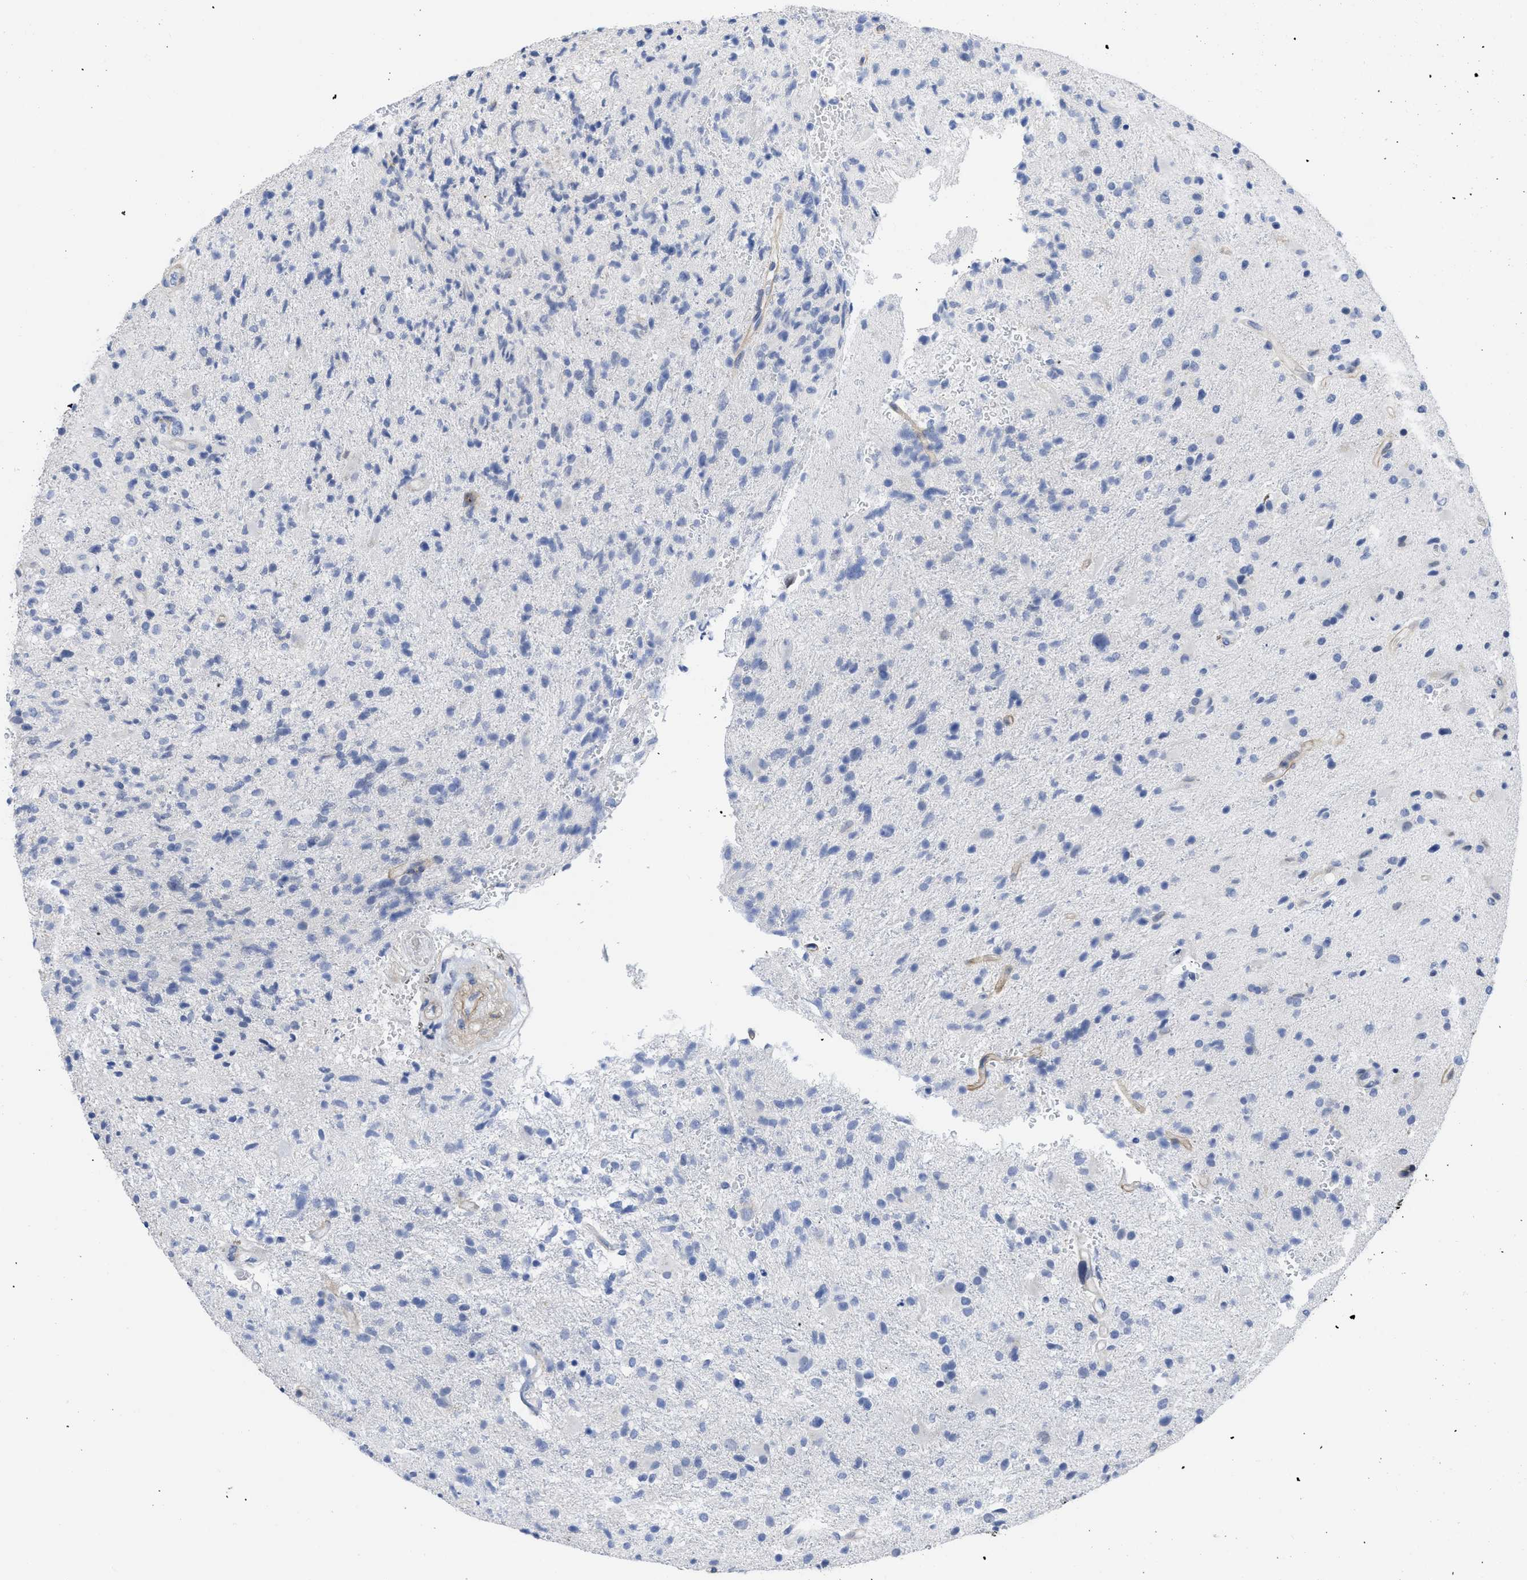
{"staining": {"intensity": "negative", "quantity": "none", "location": "none"}, "tissue": "glioma", "cell_type": "Tumor cells", "image_type": "cancer", "snomed": [{"axis": "morphology", "description": "Glioma, malignant, High grade"}, {"axis": "topography", "description": "Brain"}], "caption": "This is an immunohistochemistry micrograph of human glioma. There is no positivity in tumor cells.", "gene": "ACKR1", "patient": {"sex": "male", "age": 72}}